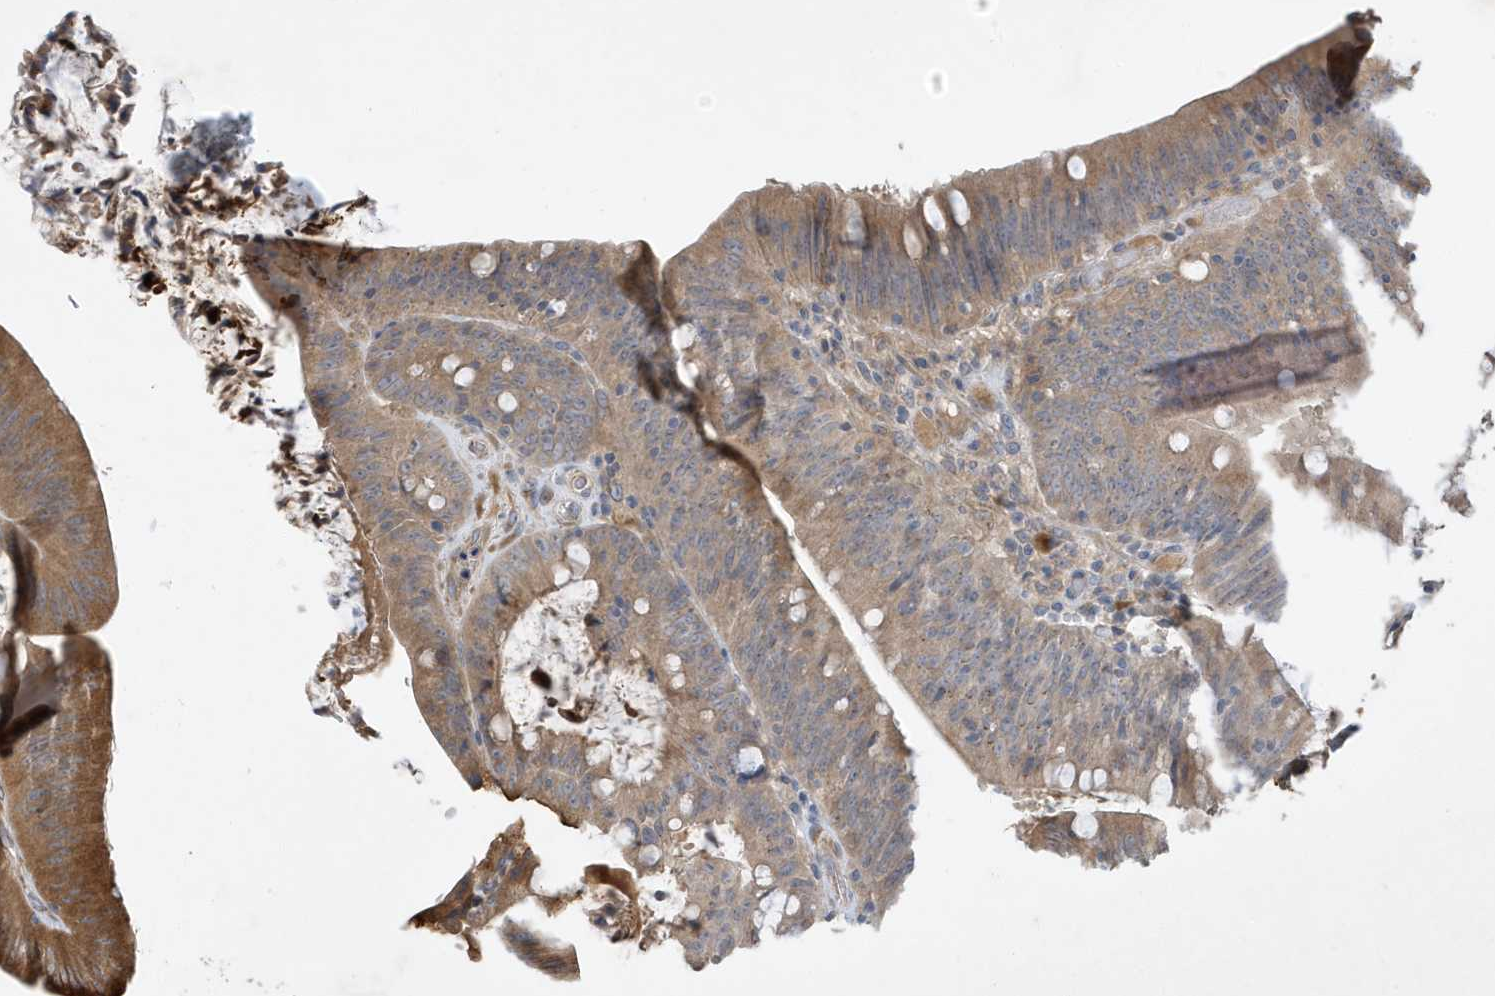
{"staining": {"intensity": "moderate", "quantity": "<25%", "location": "cytoplasmic/membranous"}, "tissue": "colorectal cancer", "cell_type": "Tumor cells", "image_type": "cancer", "snomed": [{"axis": "morphology", "description": "Normal tissue, NOS"}, {"axis": "topography", "description": "Colon"}], "caption": "Tumor cells reveal moderate cytoplasmic/membranous expression in approximately <25% of cells in colorectal cancer.", "gene": "LAPTM4A", "patient": {"sex": "female", "age": 82}}